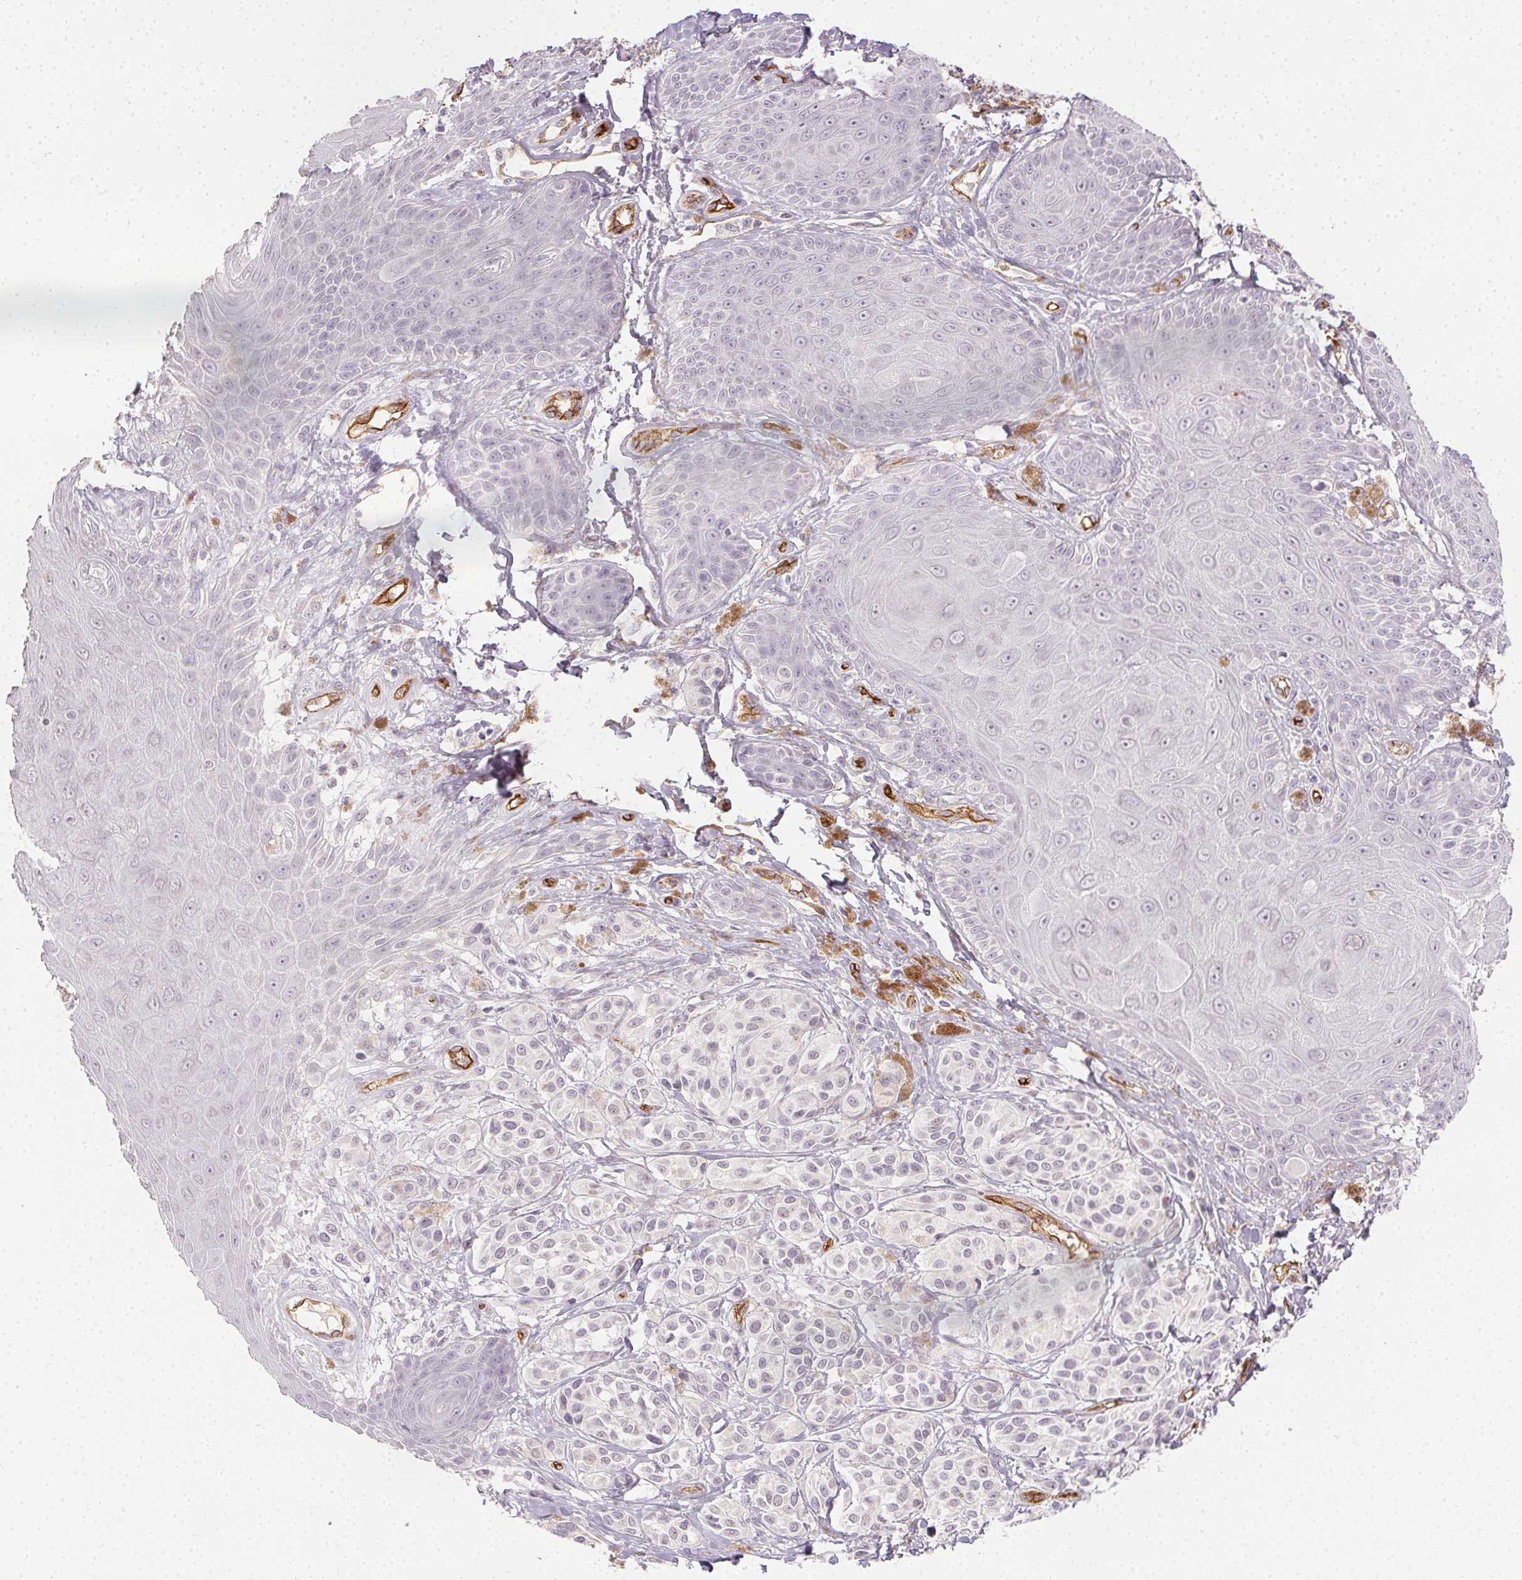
{"staining": {"intensity": "negative", "quantity": "none", "location": "none"}, "tissue": "melanoma", "cell_type": "Tumor cells", "image_type": "cancer", "snomed": [{"axis": "morphology", "description": "Malignant melanoma, NOS"}, {"axis": "topography", "description": "Skin"}], "caption": "Malignant melanoma was stained to show a protein in brown. There is no significant staining in tumor cells.", "gene": "PODXL", "patient": {"sex": "female", "age": 80}}